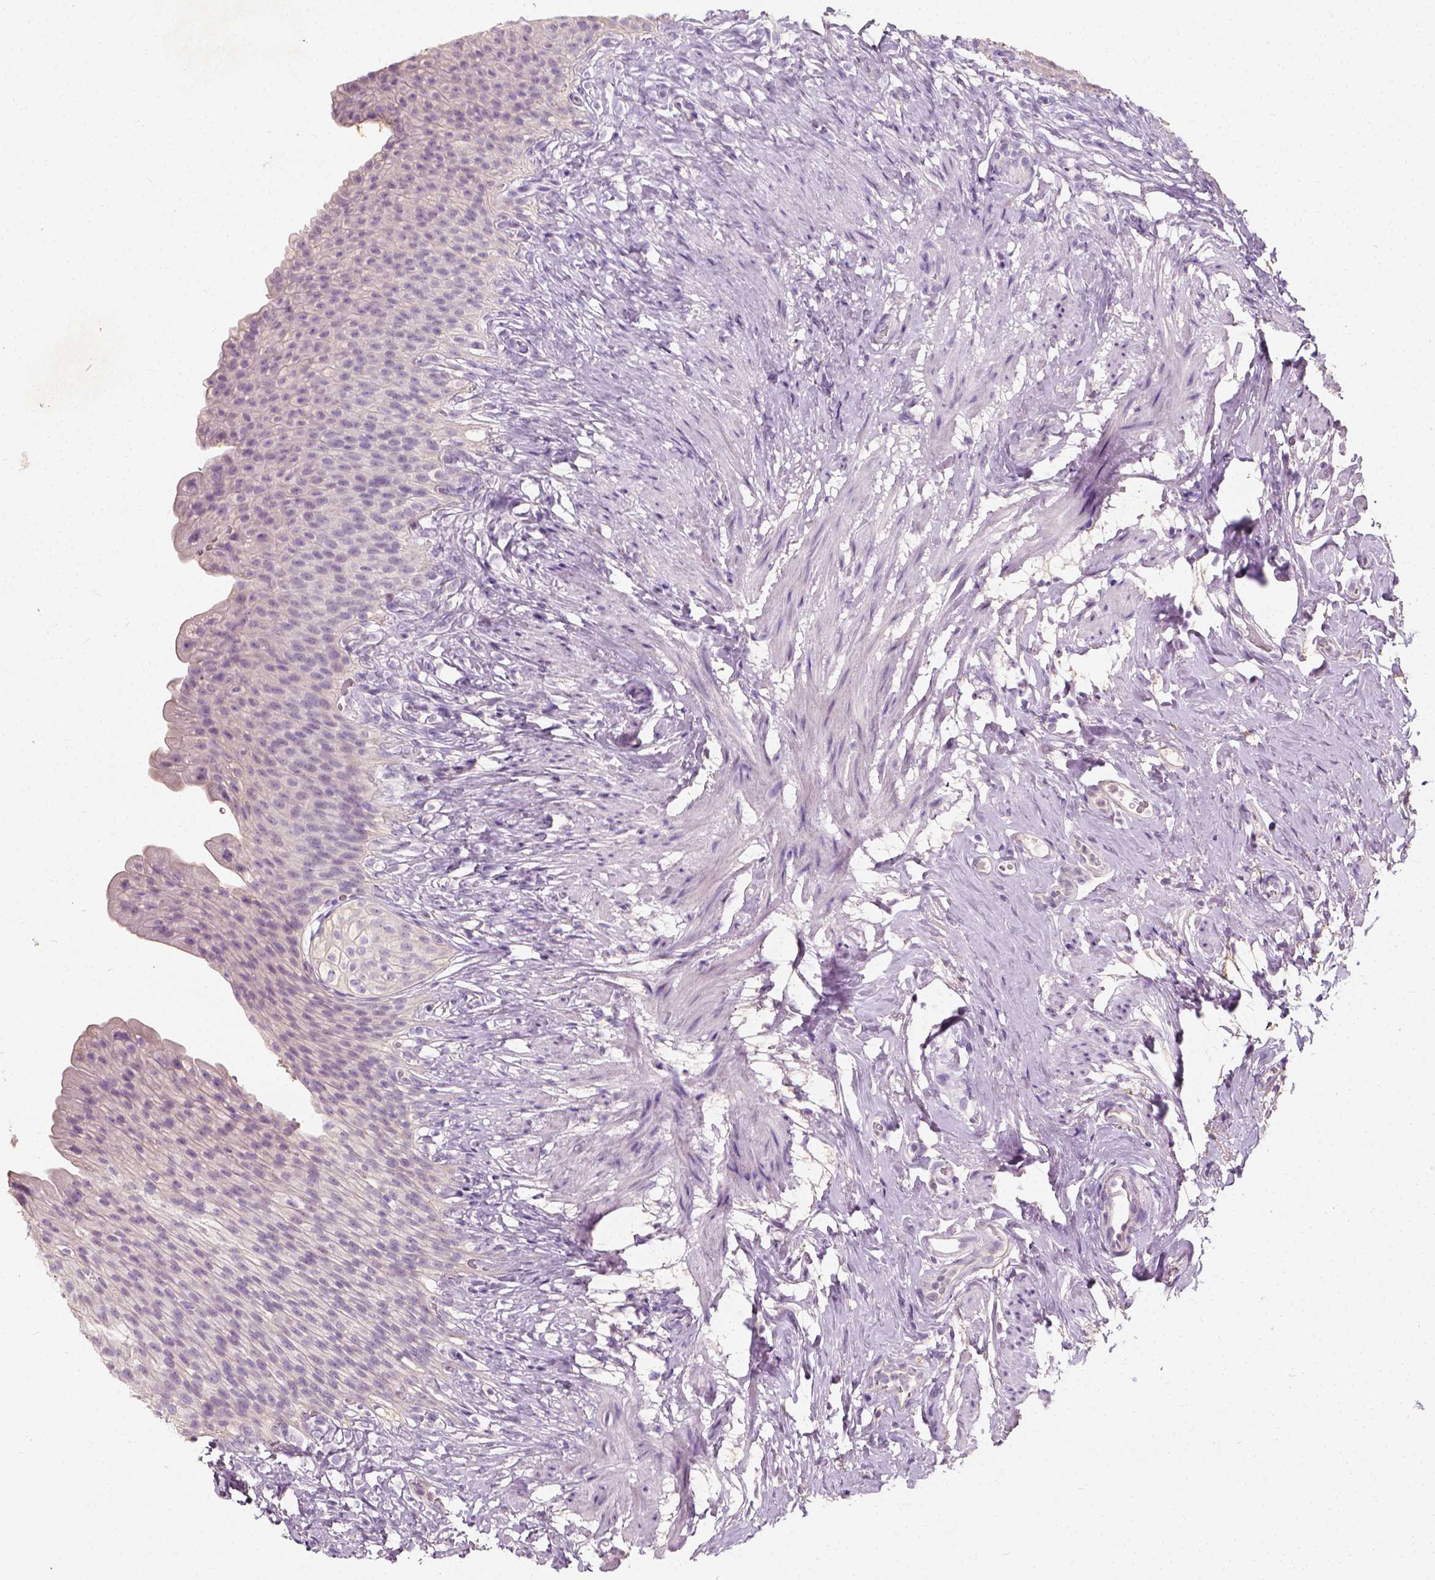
{"staining": {"intensity": "negative", "quantity": "none", "location": "none"}, "tissue": "urinary bladder", "cell_type": "Urothelial cells", "image_type": "normal", "snomed": [{"axis": "morphology", "description": "Normal tissue, NOS"}, {"axis": "topography", "description": "Urinary bladder"}, {"axis": "topography", "description": "Prostate"}], "caption": "Immunohistochemistry (IHC) image of normal urinary bladder: human urinary bladder stained with DAB shows no significant protein expression in urothelial cells.", "gene": "DHCR24", "patient": {"sex": "male", "age": 76}}